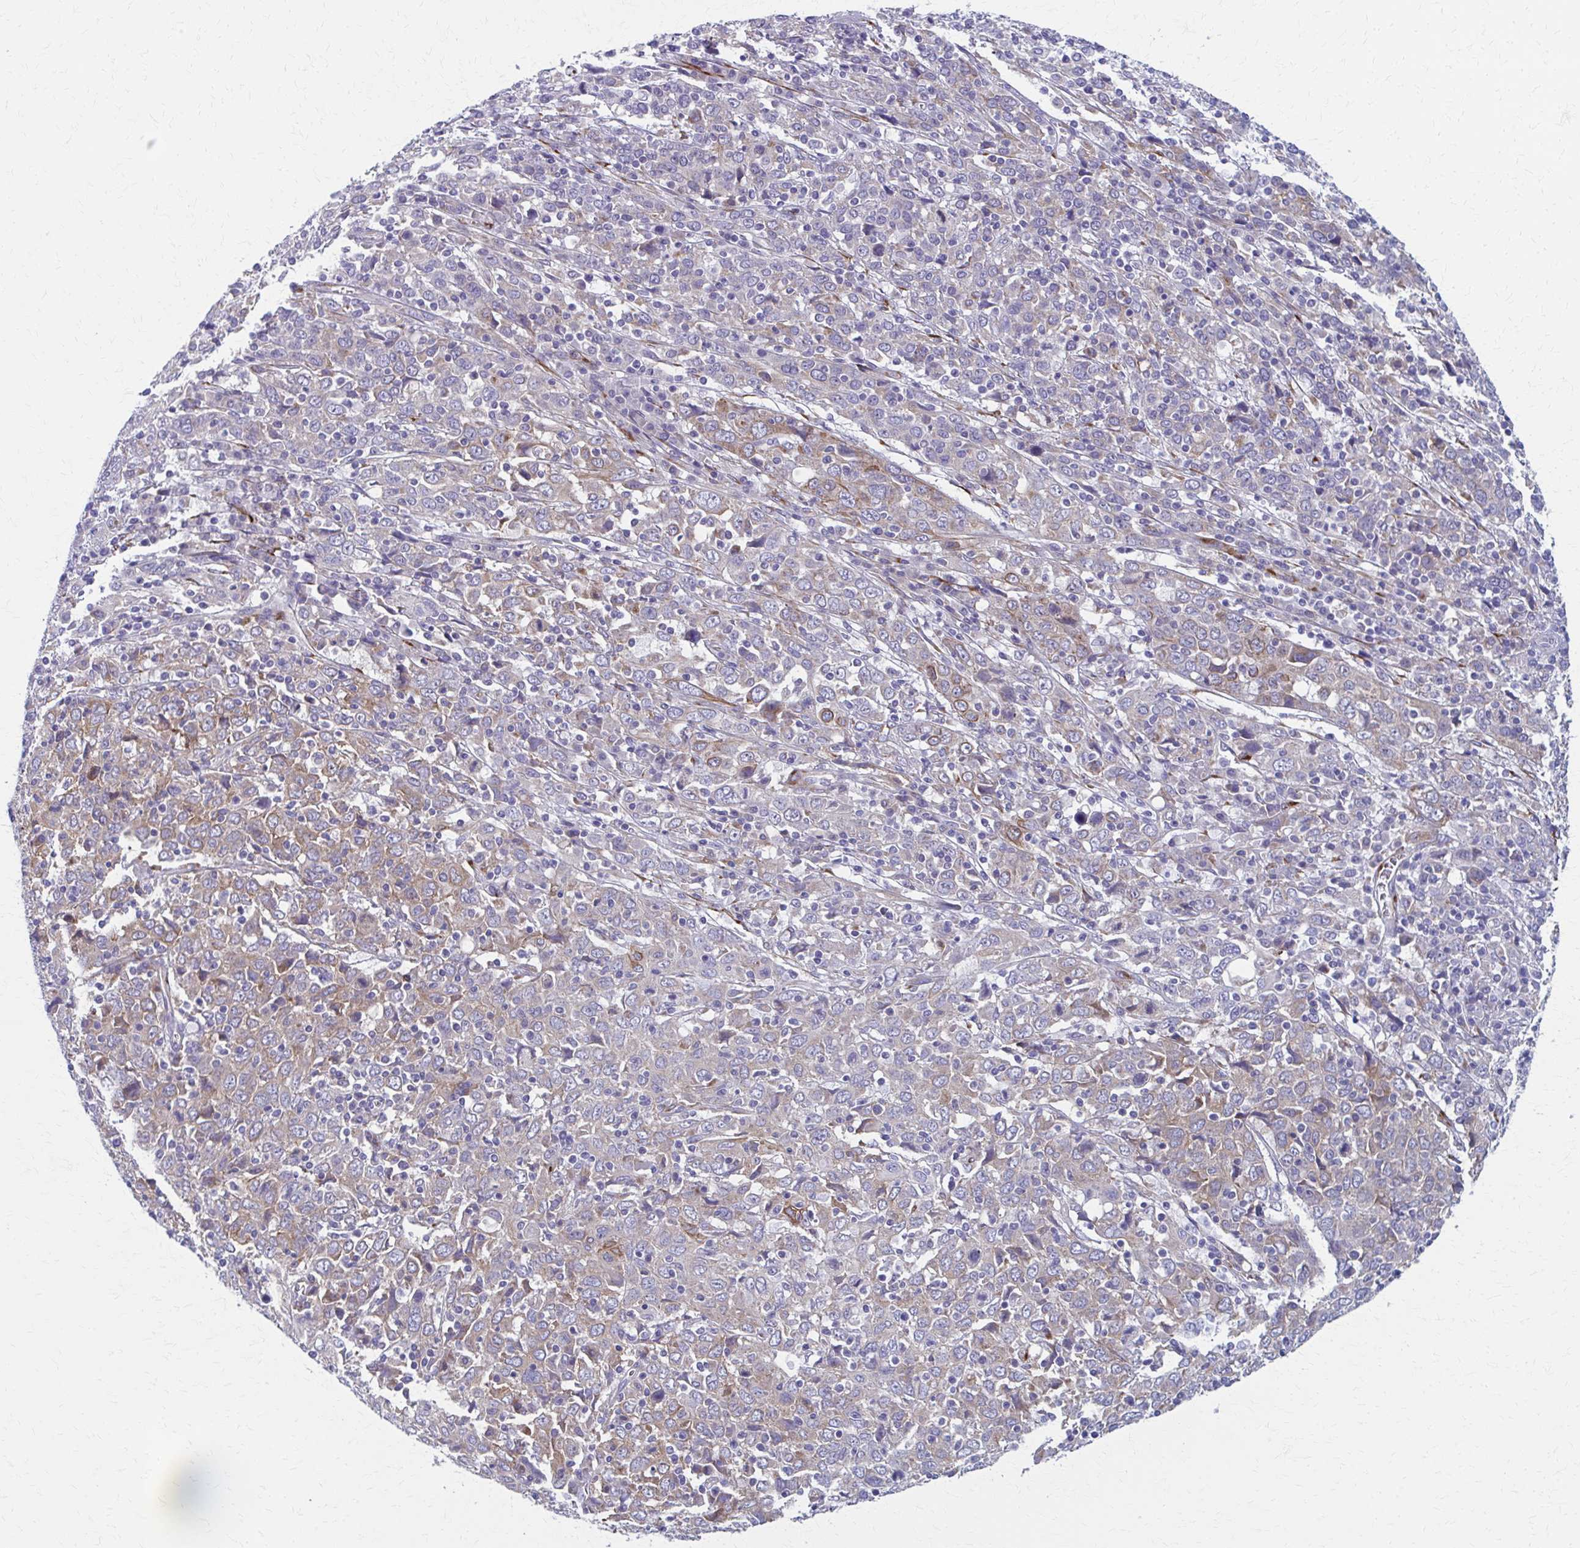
{"staining": {"intensity": "weak", "quantity": "<25%", "location": "cytoplasmic/membranous"}, "tissue": "cervical cancer", "cell_type": "Tumor cells", "image_type": "cancer", "snomed": [{"axis": "morphology", "description": "Squamous cell carcinoma, NOS"}, {"axis": "topography", "description": "Cervix"}], "caption": "This is an IHC micrograph of cervical cancer (squamous cell carcinoma). There is no staining in tumor cells.", "gene": "SPATS2L", "patient": {"sex": "female", "age": 46}}